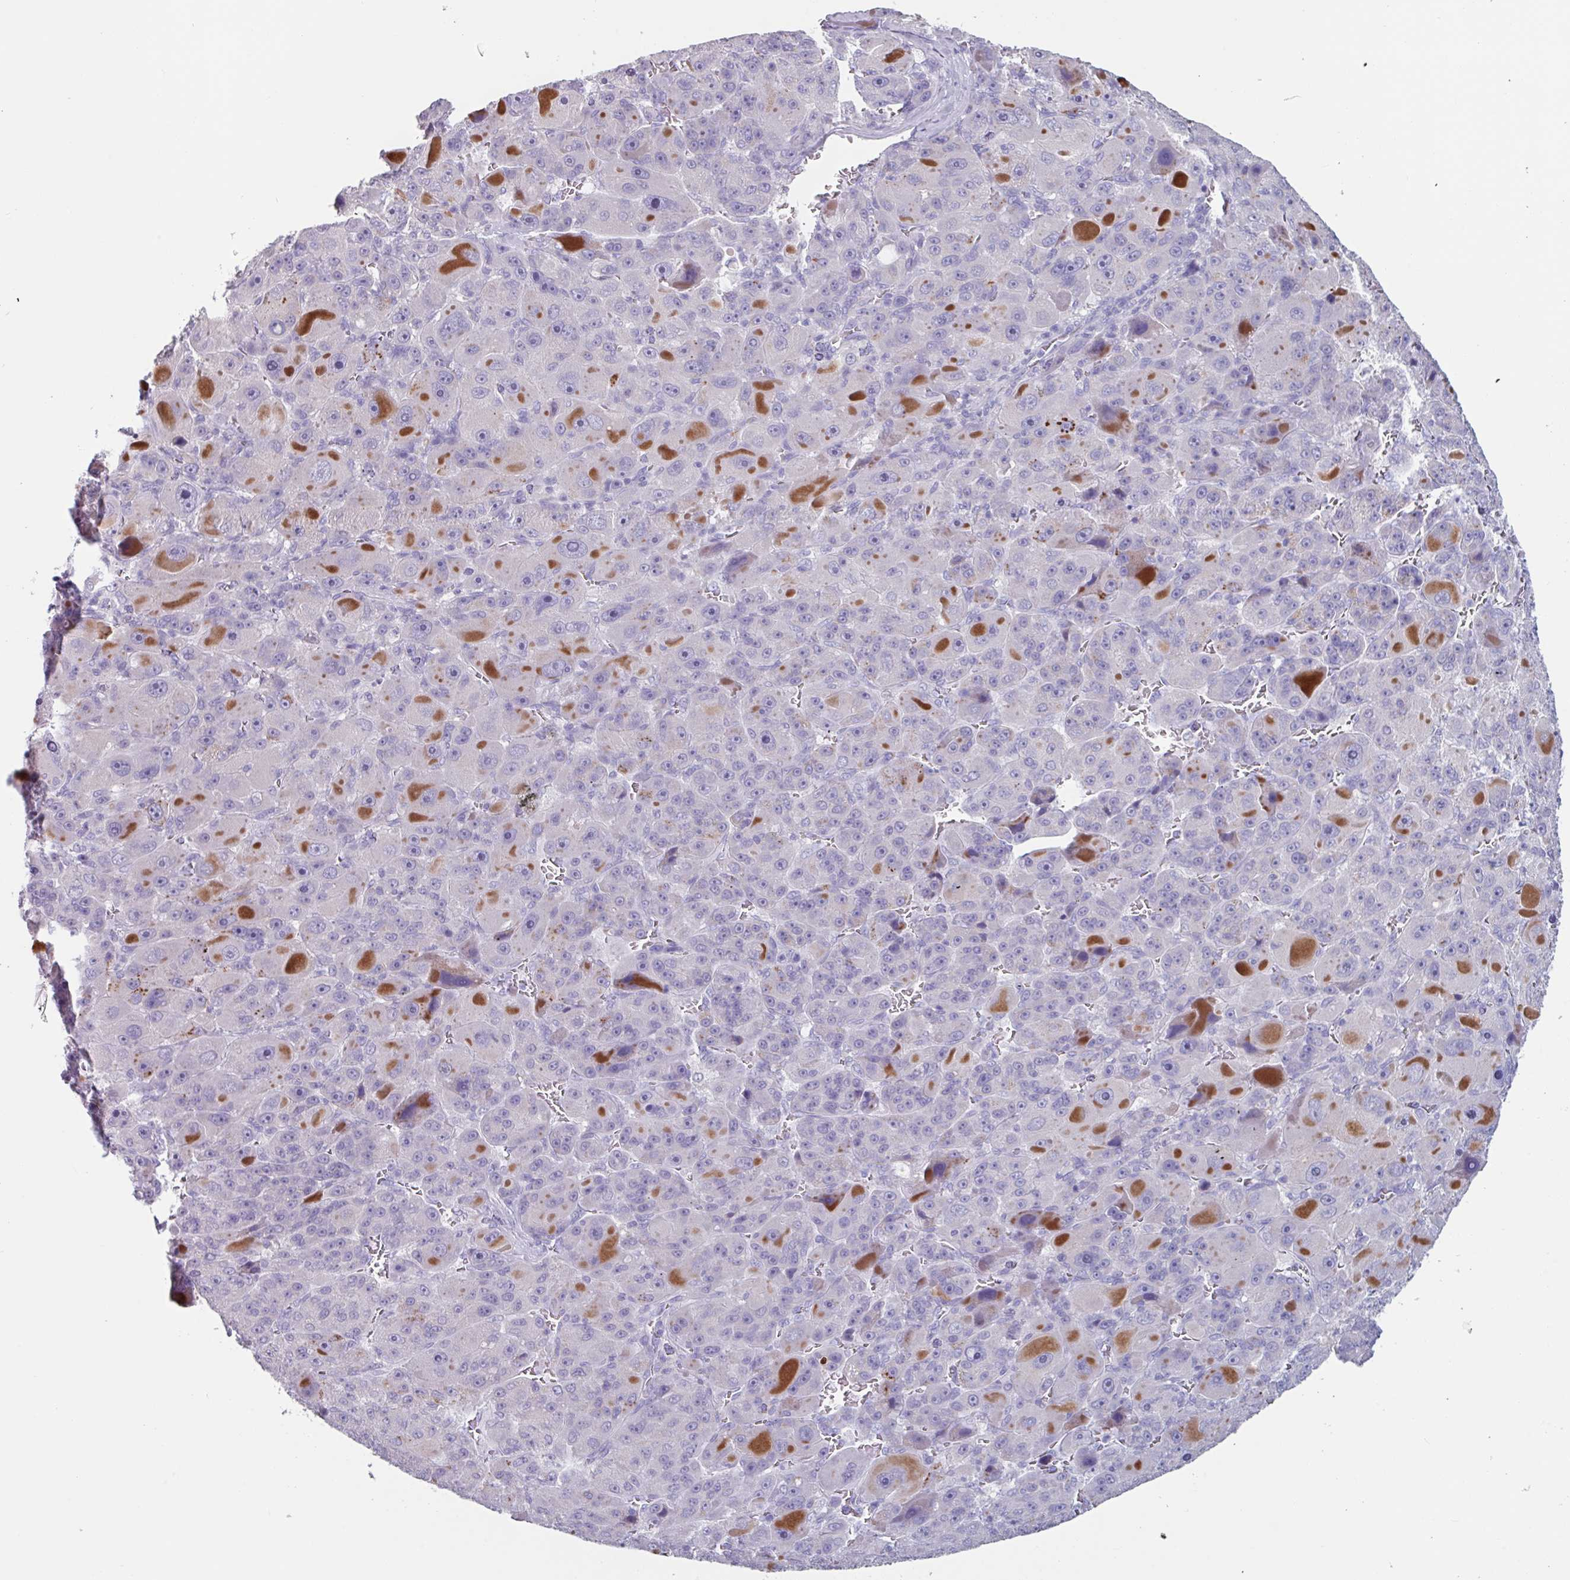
{"staining": {"intensity": "negative", "quantity": "none", "location": "none"}, "tissue": "liver cancer", "cell_type": "Tumor cells", "image_type": "cancer", "snomed": [{"axis": "morphology", "description": "Carcinoma, Hepatocellular, NOS"}, {"axis": "topography", "description": "Liver"}], "caption": "Protein analysis of liver hepatocellular carcinoma displays no significant staining in tumor cells.", "gene": "OR2T10", "patient": {"sex": "male", "age": 76}}